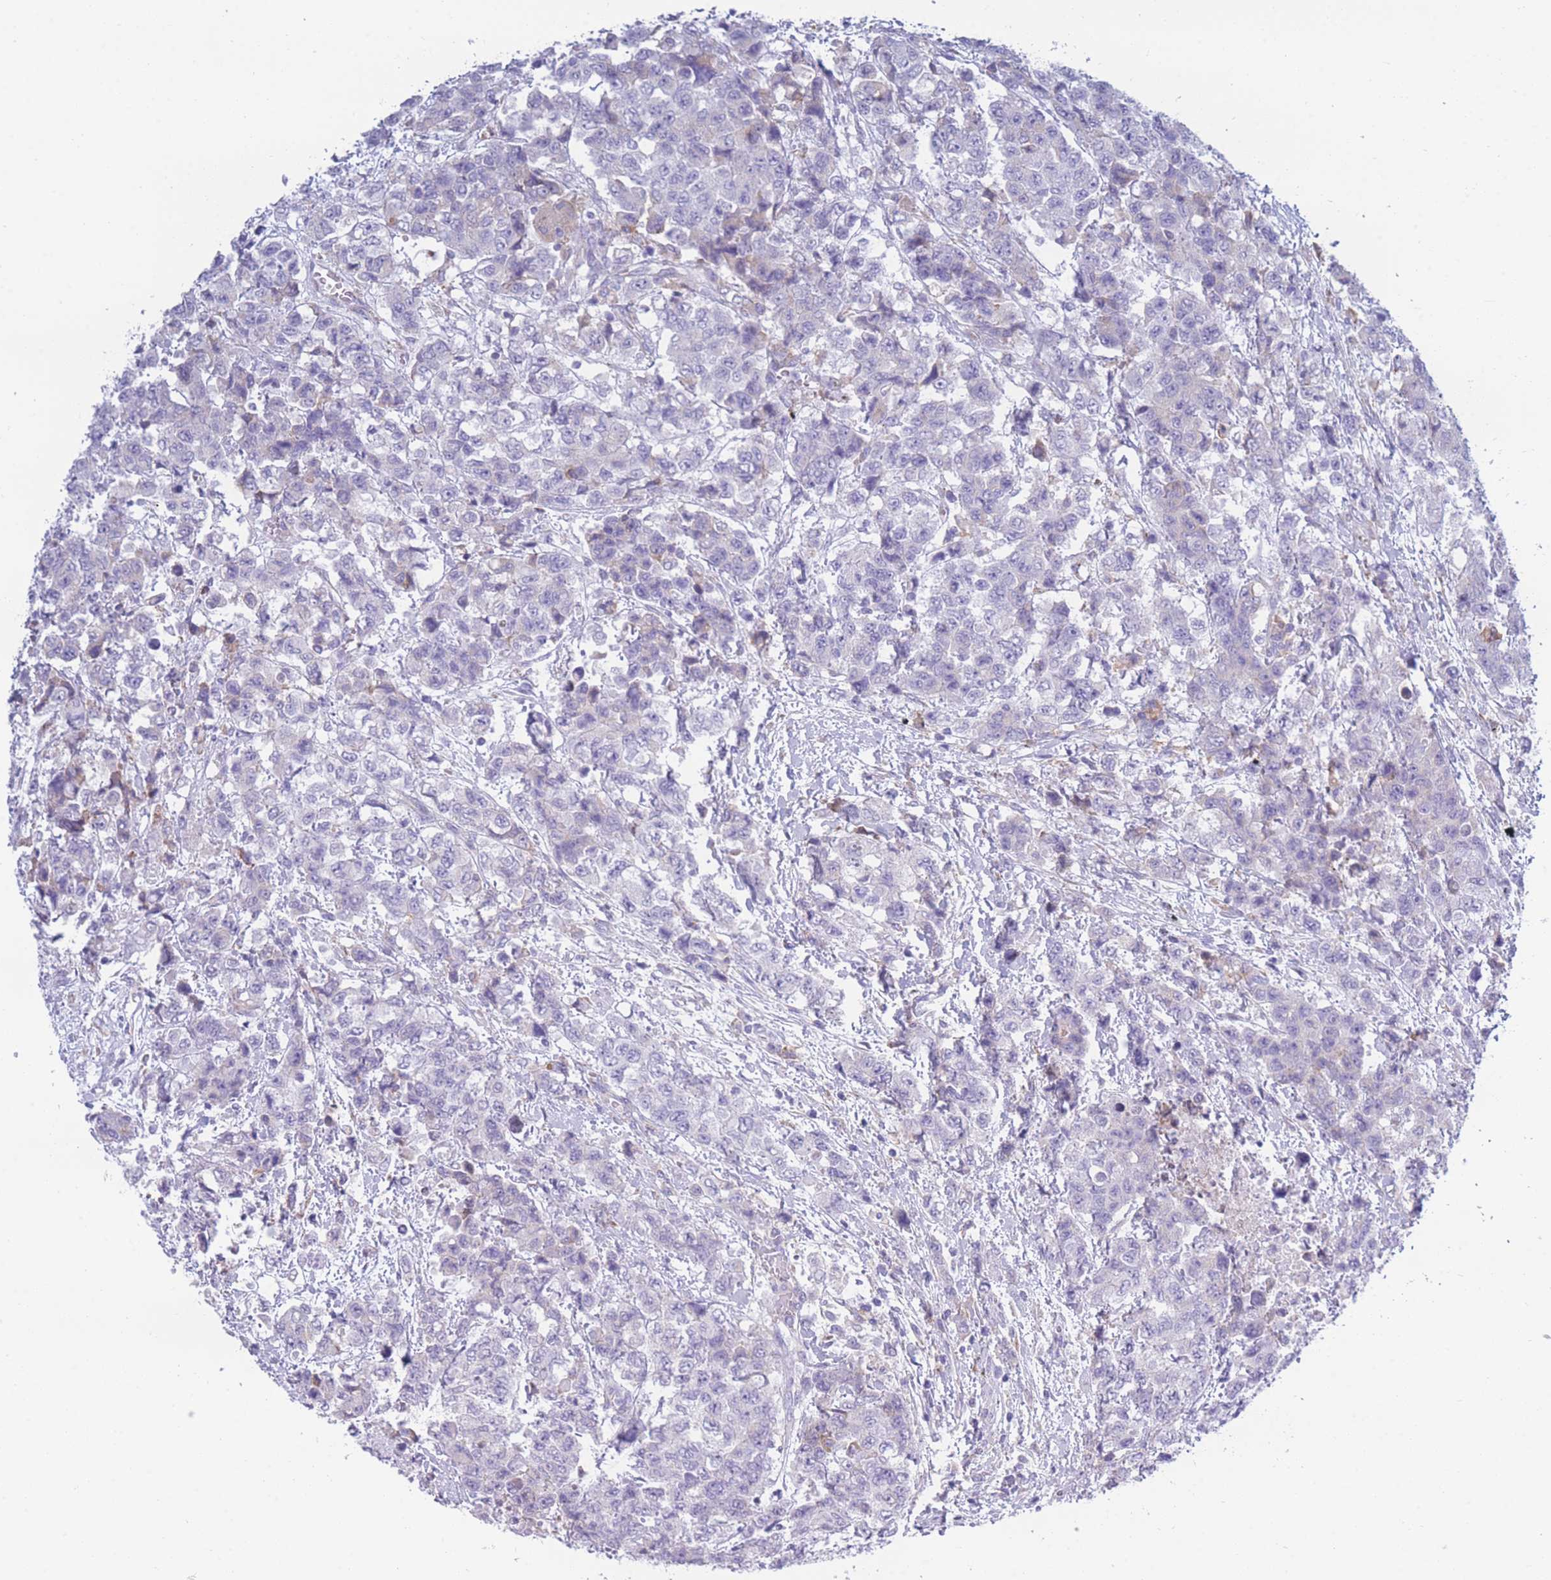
{"staining": {"intensity": "negative", "quantity": "none", "location": "none"}, "tissue": "urothelial cancer", "cell_type": "Tumor cells", "image_type": "cancer", "snomed": [{"axis": "morphology", "description": "Urothelial carcinoma, High grade"}, {"axis": "topography", "description": "Urinary bladder"}], "caption": "Immunohistochemical staining of human urothelial cancer reveals no significant staining in tumor cells. Nuclei are stained in blue.", "gene": "XKR8", "patient": {"sex": "female", "age": 78}}